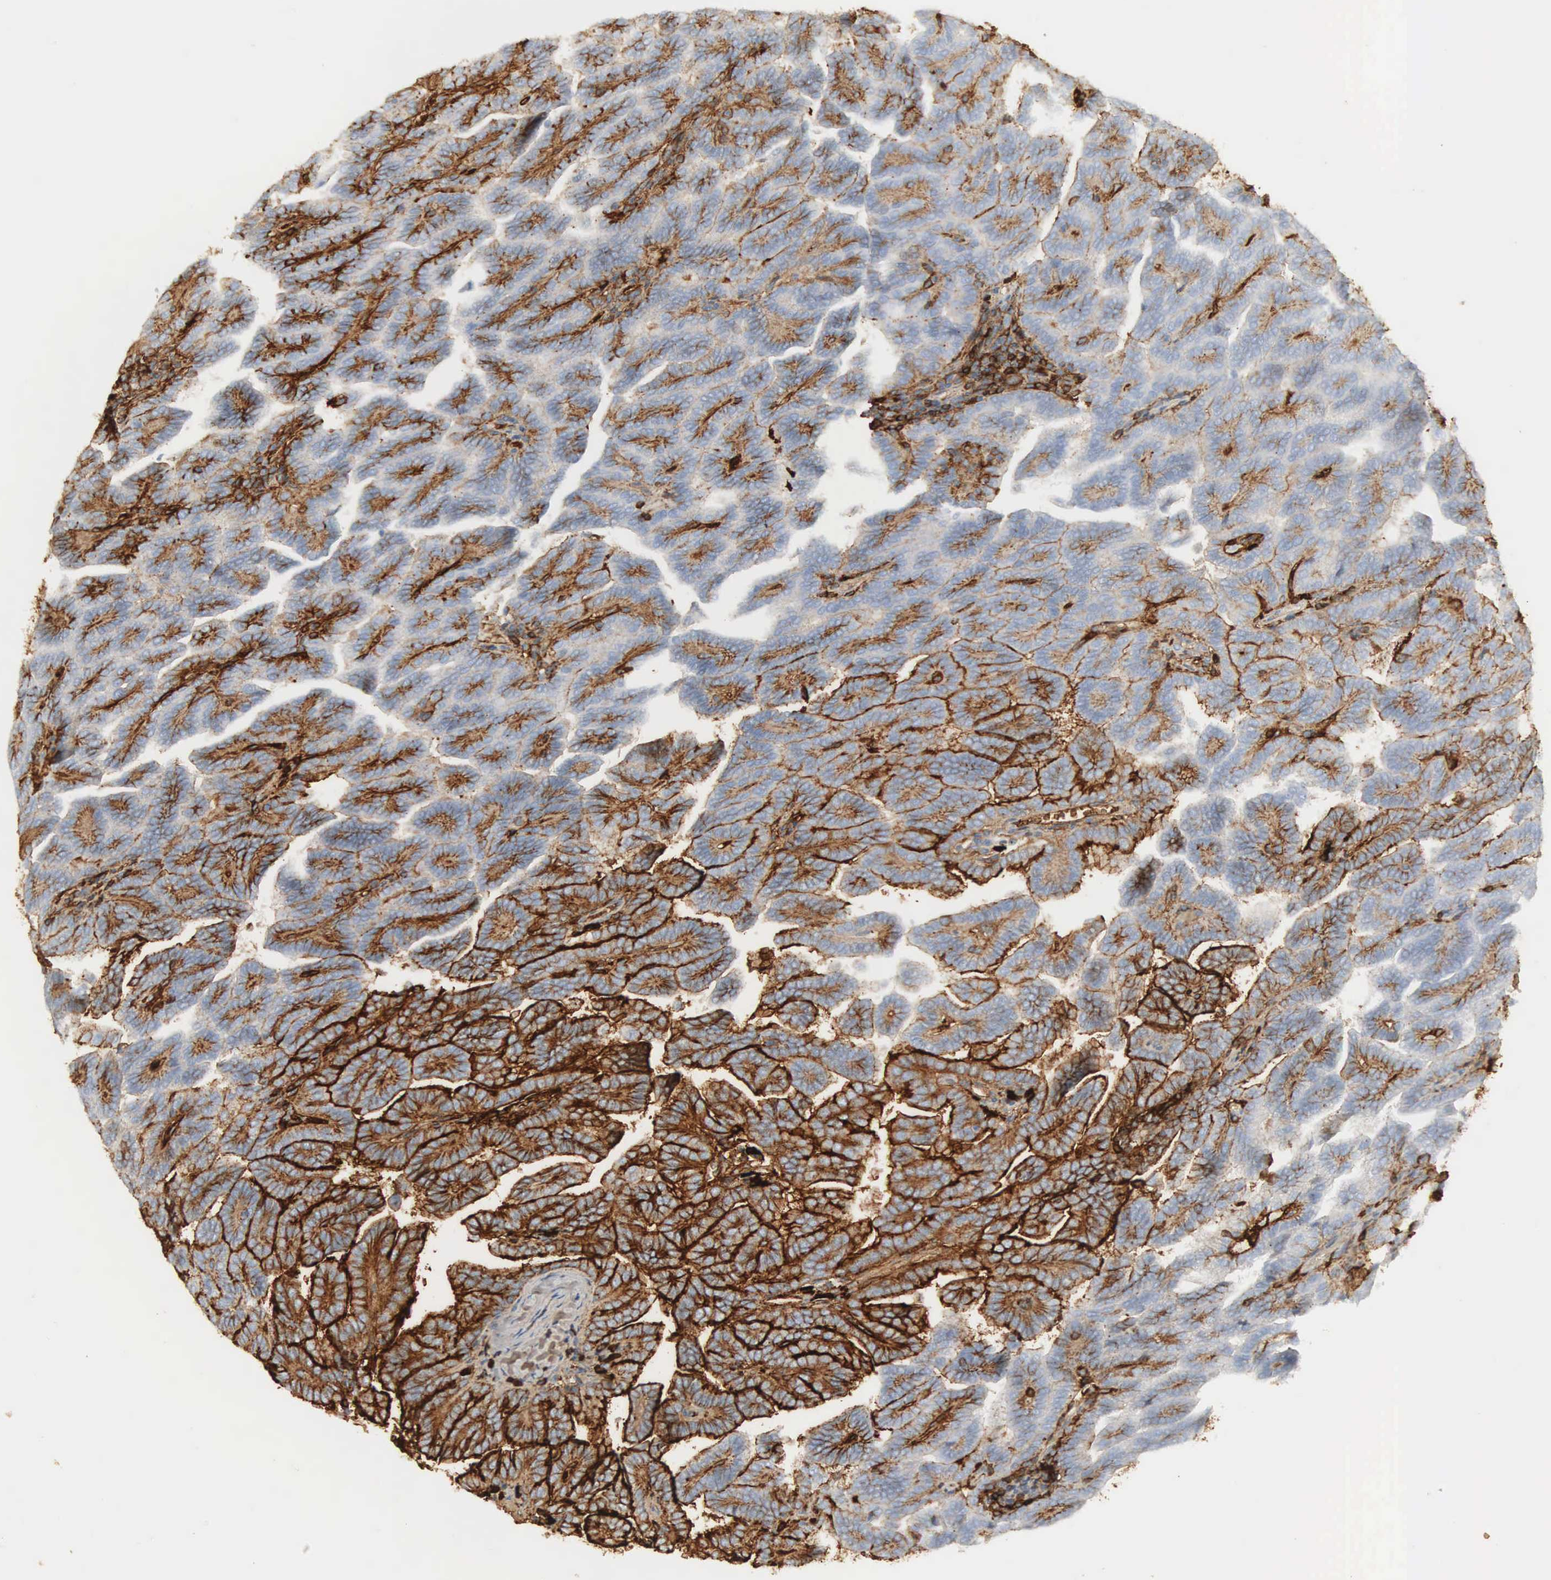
{"staining": {"intensity": "strong", "quantity": "25%-75%", "location": "cytoplasmic/membranous"}, "tissue": "renal cancer", "cell_type": "Tumor cells", "image_type": "cancer", "snomed": [{"axis": "morphology", "description": "Adenocarcinoma, NOS"}, {"axis": "topography", "description": "Kidney"}], "caption": "DAB (3,3'-diaminobenzidine) immunohistochemical staining of human renal cancer (adenocarcinoma) exhibits strong cytoplasmic/membranous protein staining in approximately 25%-75% of tumor cells. Nuclei are stained in blue.", "gene": "IGLC3", "patient": {"sex": "male", "age": 61}}